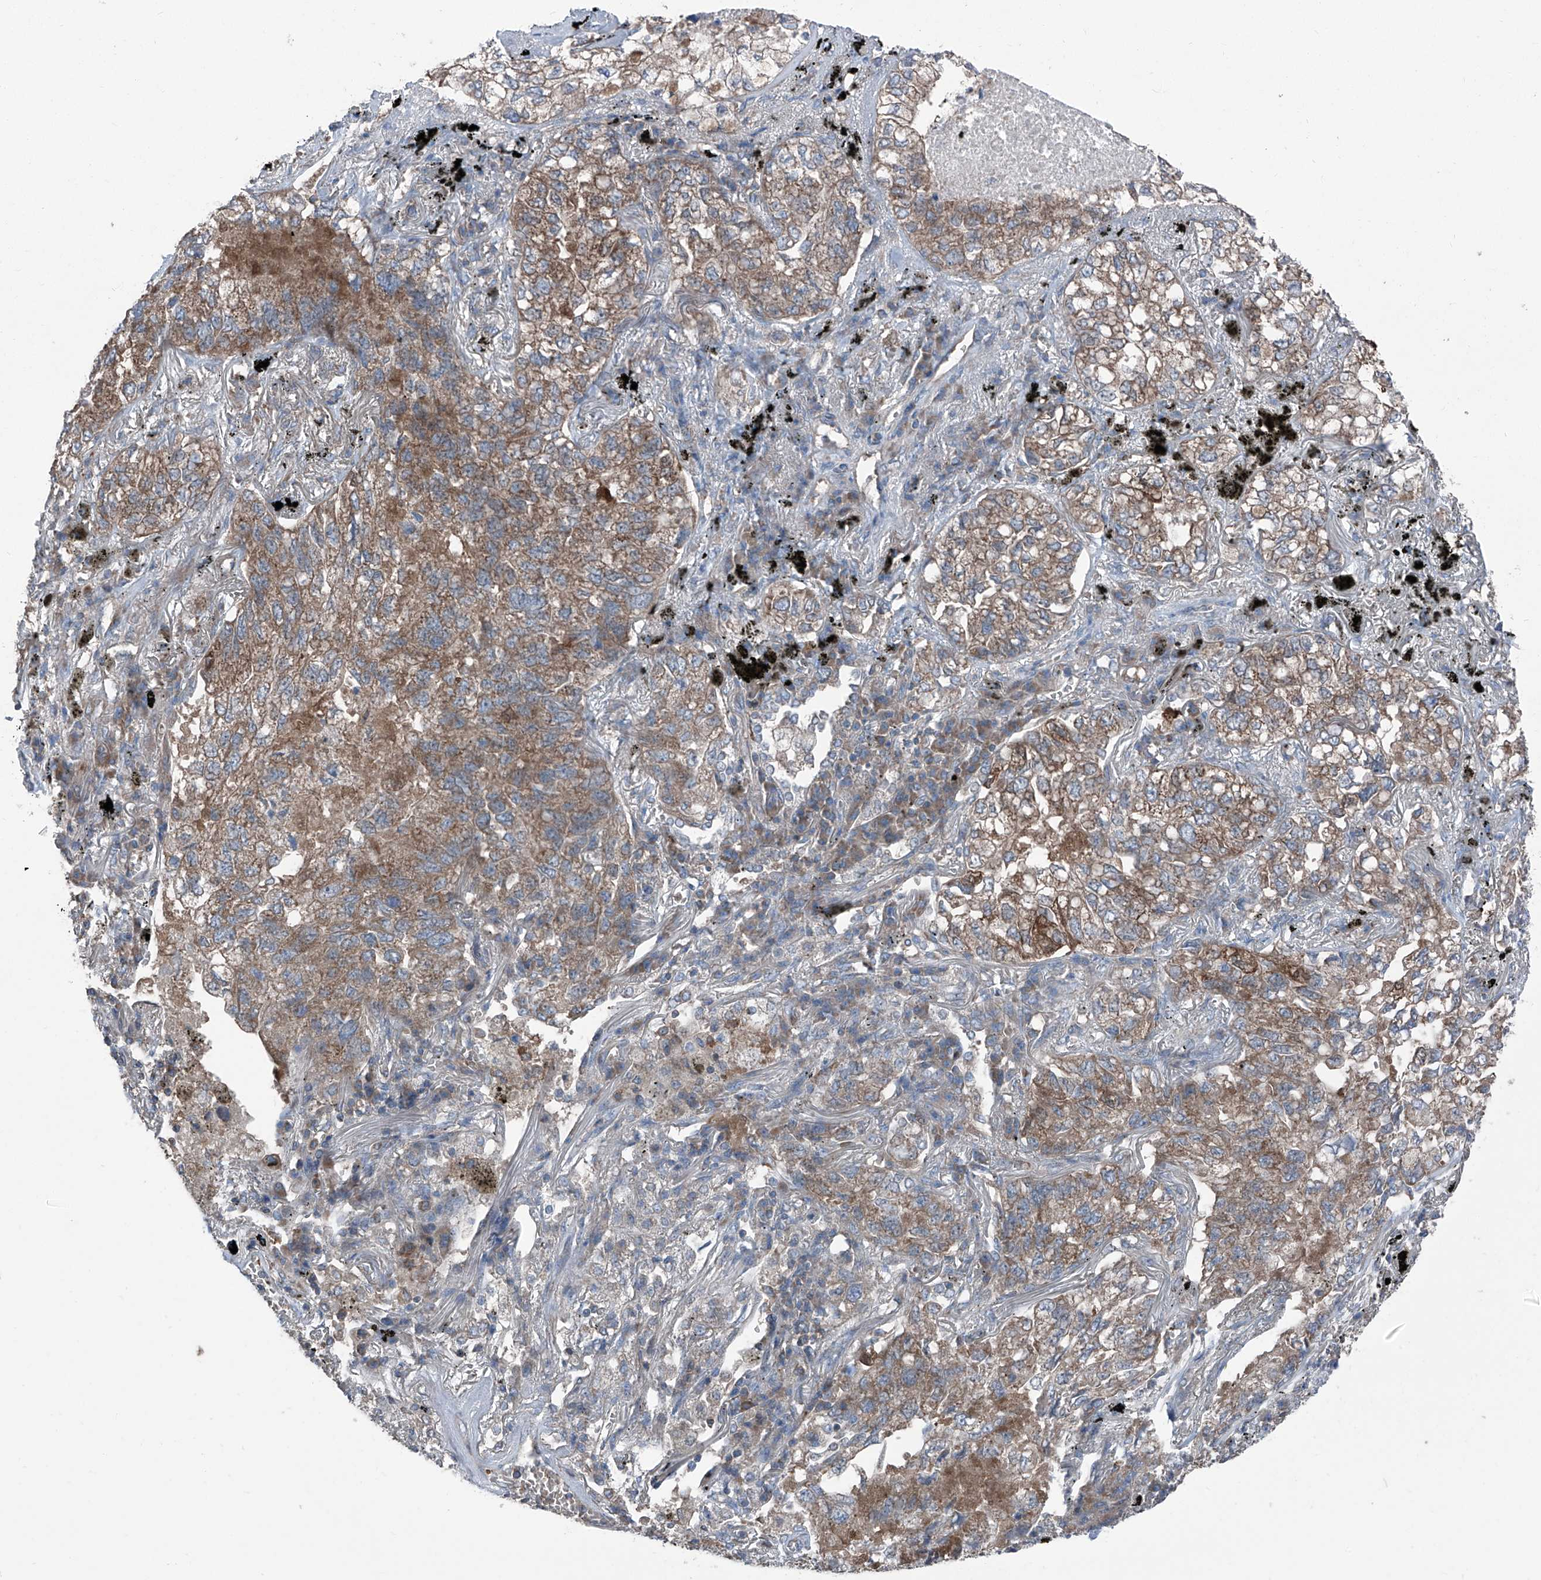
{"staining": {"intensity": "moderate", "quantity": ">75%", "location": "cytoplasmic/membranous"}, "tissue": "lung cancer", "cell_type": "Tumor cells", "image_type": "cancer", "snomed": [{"axis": "morphology", "description": "Adenocarcinoma, NOS"}, {"axis": "topography", "description": "Lung"}], "caption": "Immunohistochemistry (IHC) image of neoplastic tissue: adenocarcinoma (lung) stained using immunohistochemistry (IHC) displays medium levels of moderate protein expression localized specifically in the cytoplasmic/membranous of tumor cells, appearing as a cytoplasmic/membranous brown color.", "gene": "GPAT3", "patient": {"sex": "male", "age": 65}}